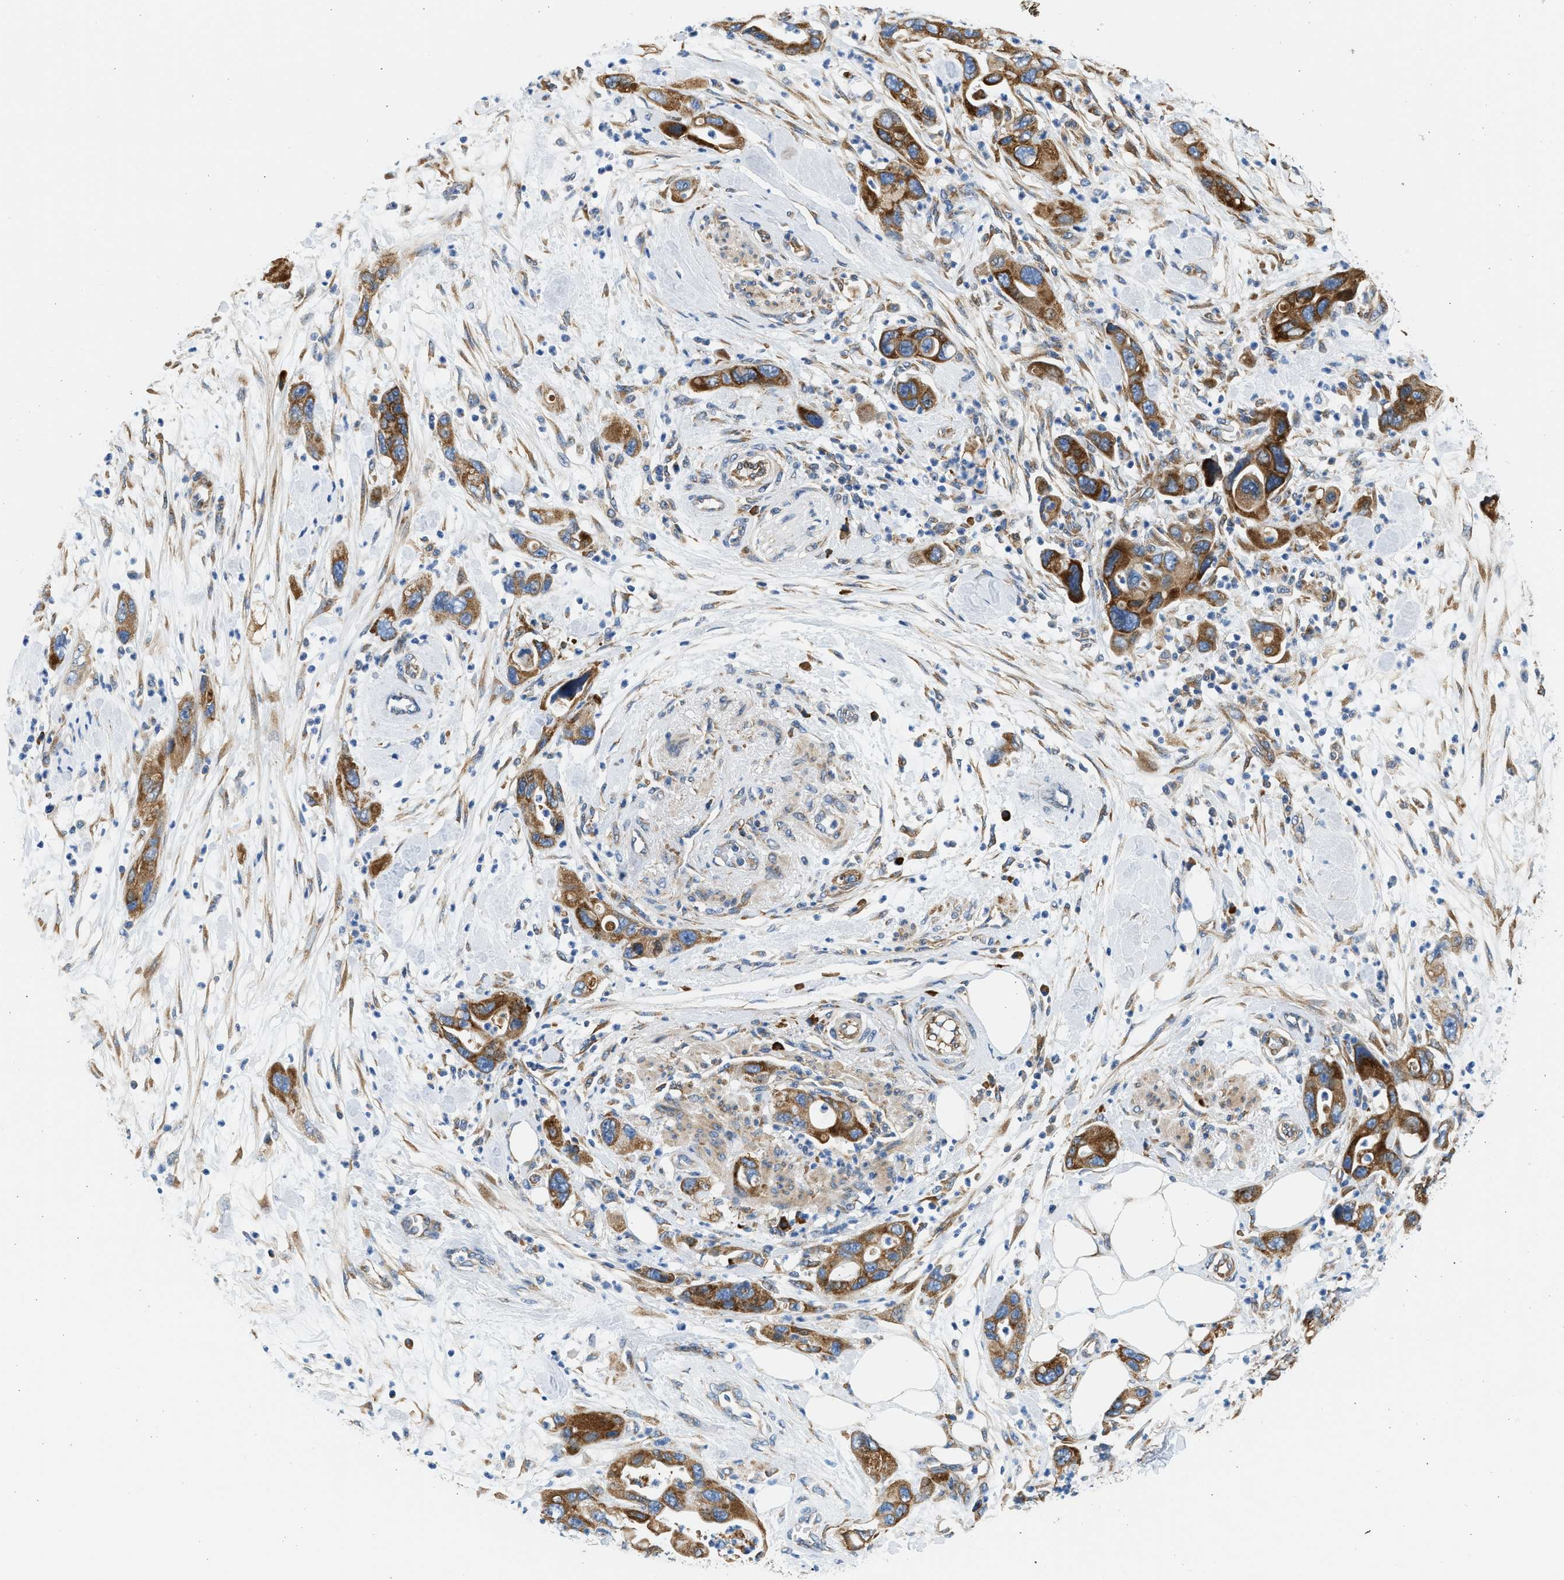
{"staining": {"intensity": "strong", "quantity": ">75%", "location": "cytoplasmic/membranous"}, "tissue": "pancreatic cancer", "cell_type": "Tumor cells", "image_type": "cancer", "snomed": [{"axis": "morphology", "description": "Normal tissue, NOS"}, {"axis": "morphology", "description": "Adenocarcinoma, NOS"}, {"axis": "topography", "description": "Pancreas"}], "caption": "DAB (3,3'-diaminobenzidine) immunohistochemical staining of human pancreatic cancer displays strong cytoplasmic/membranous protein expression in about >75% of tumor cells. The protein is stained brown, and the nuclei are stained in blue (DAB (3,3'-diaminobenzidine) IHC with brightfield microscopy, high magnification).", "gene": "CNTN6", "patient": {"sex": "female", "age": 71}}